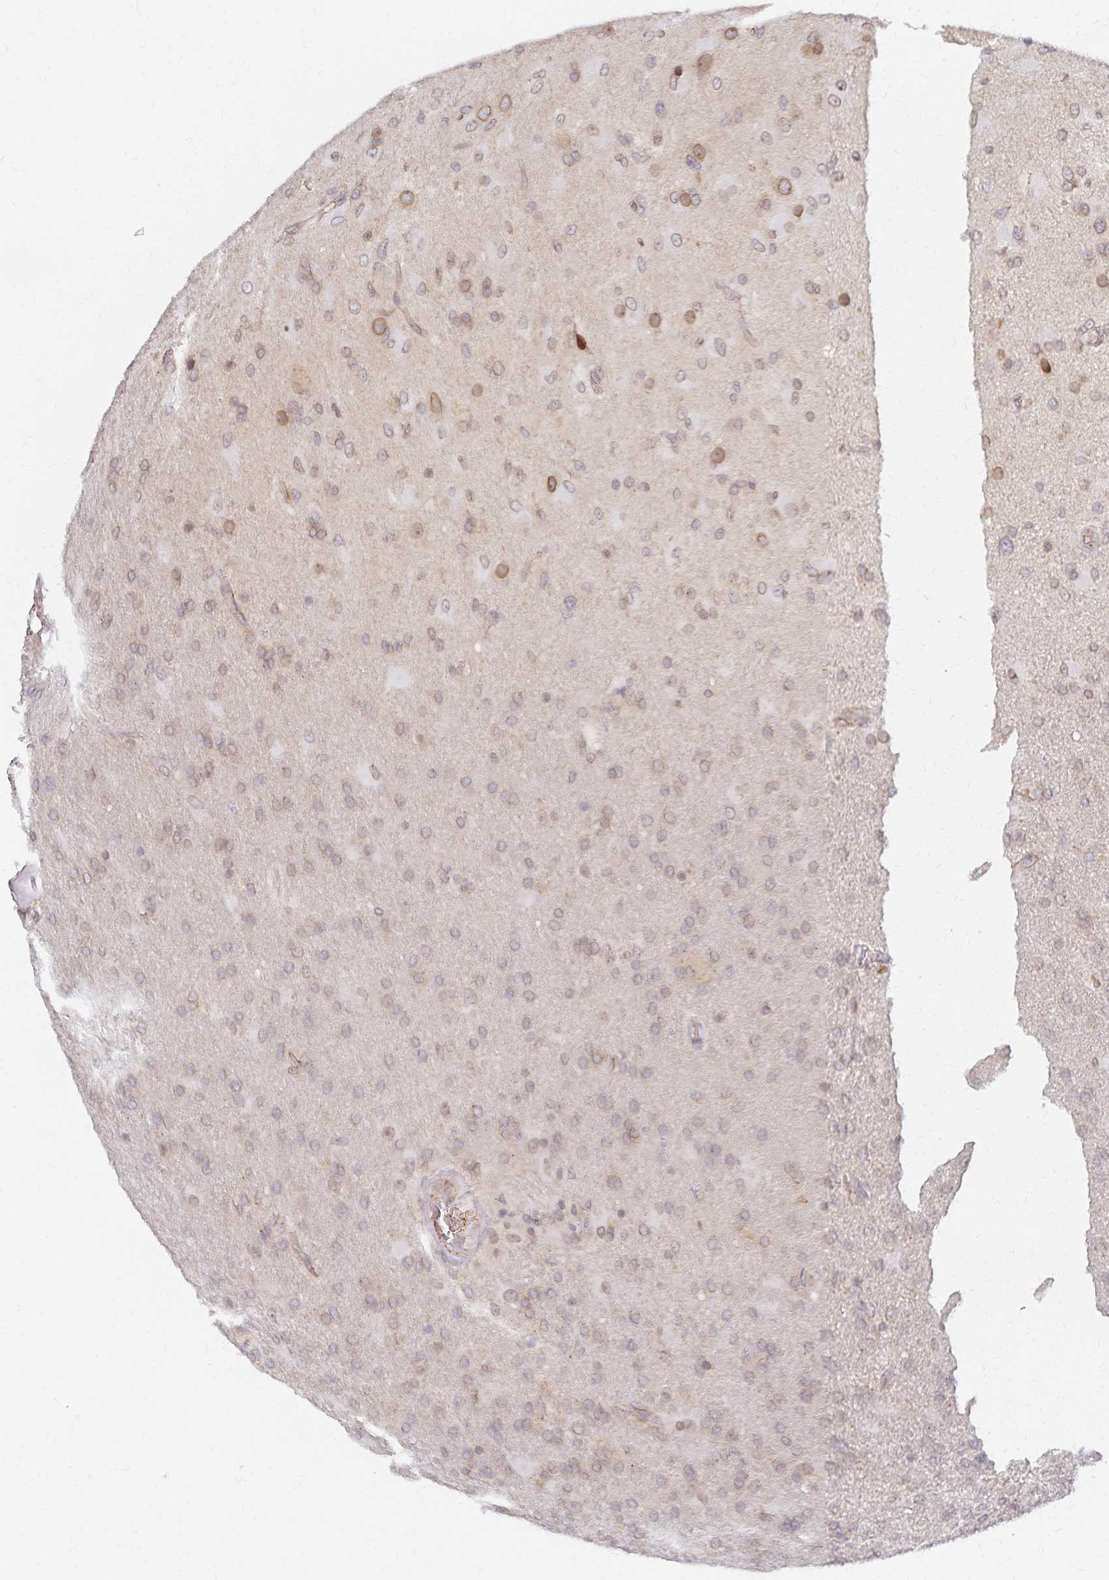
{"staining": {"intensity": "weak", "quantity": ">75%", "location": "nuclear"}, "tissue": "glioma", "cell_type": "Tumor cells", "image_type": "cancer", "snomed": [{"axis": "morphology", "description": "Glioma, malignant, High grade"}, {"axis": "topography", "description": "Brain"}], "caption": "Glioma stained for a protein (brown) shows weak nuclear positive positivity in about >75% of tumor cells.", "gene": "RAB9B", "patient": {"sex": "male", "age": 61}}